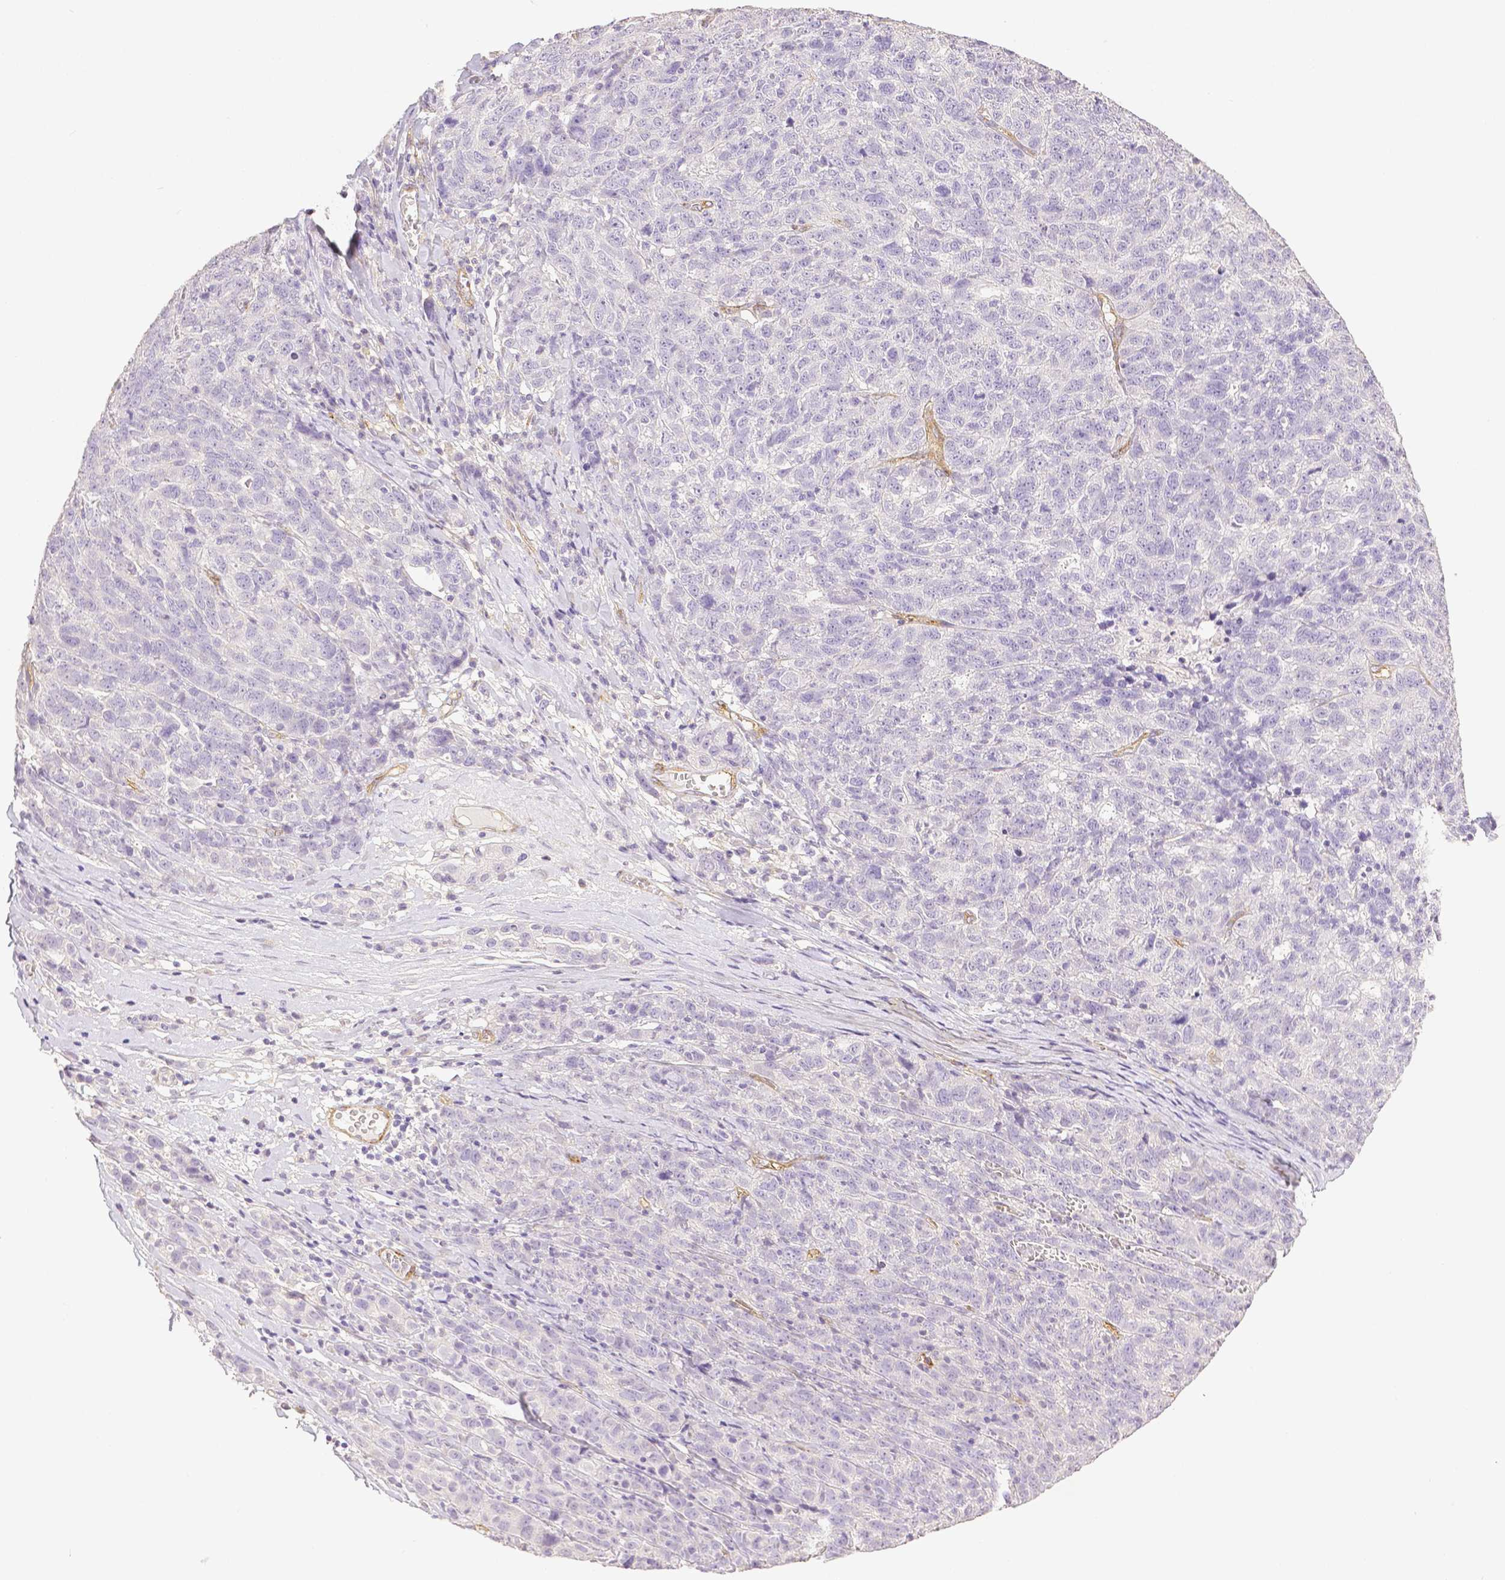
{"staining": {"intensity": "negative", "quantity": "none", "location": "none"}, "tissue": "ovarian cancer", "cell_type": "Tumor cells", "image_type": "cancer", "snomed": [{"axis": "morphology", "description": "Cystadenocarcinoma, serous, NOS"}, {"axis": "topography", "description": "Ovary"}], "caption": "A high-resolution histopathology image shows immunohistochemistry (IHC) staining of ovarian cancer (serous cystadenocarcinoma), which reveals no significant positivity in tumor cells.", "gene": "THY1", "patient": {"sex": "female", "age": 71}}